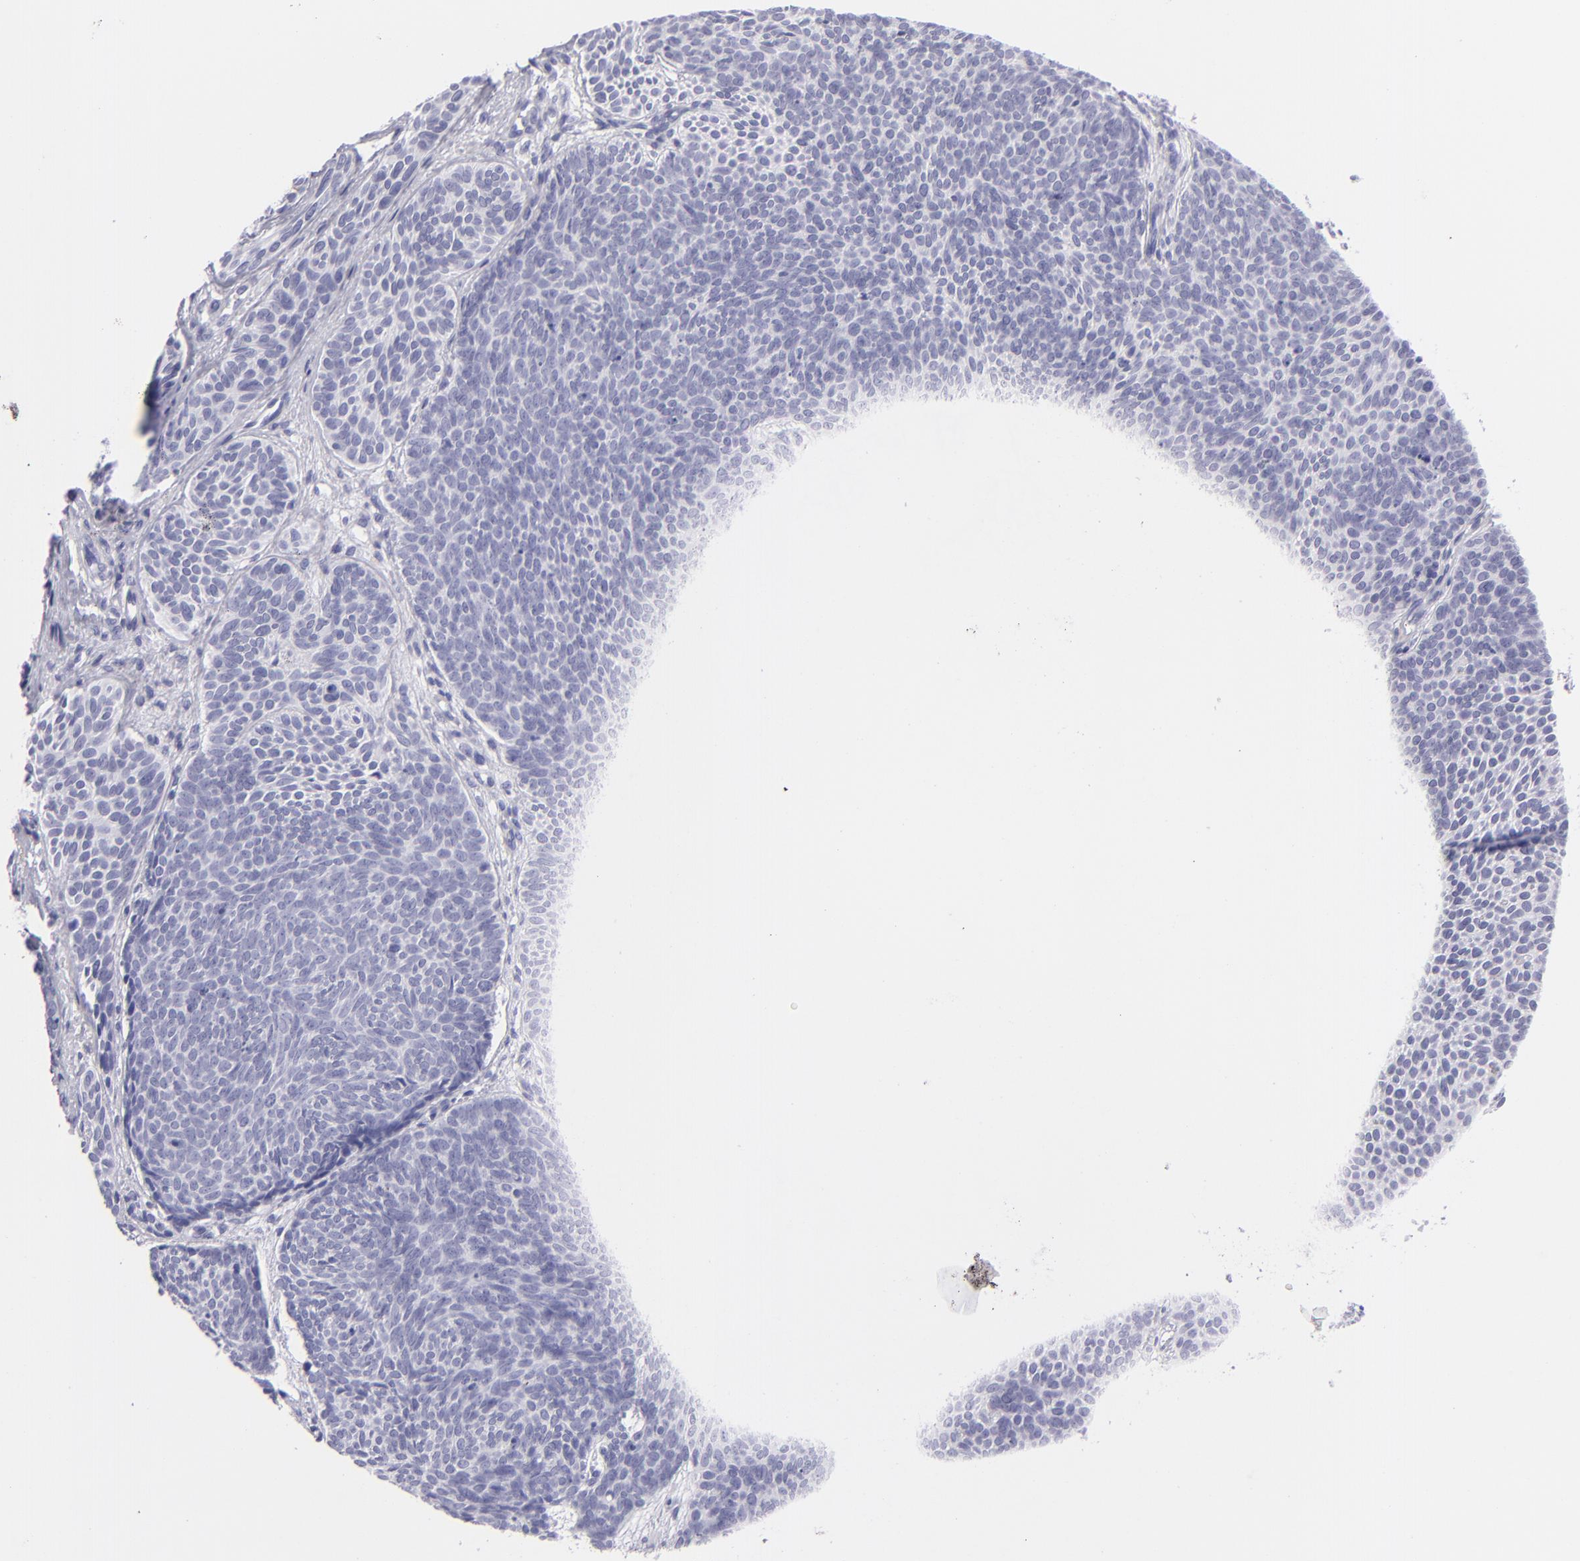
{"staining": {"intensity": "negative", "quantity": "none", "location": "none"}, "tissue": "skin cancer", "cell_type": "Tumor cells", "image_type": "cancer", "snomed": [{"axis": "morphology", "description": "Basal cell carcinoma"}, {"axis": "topography", "description": "Skin"}], "caption": "Tumor cells are negative for protein expression in human skin cancer.", "gene": "PVALB", "patient": {"sex": "male", "age": 84}}